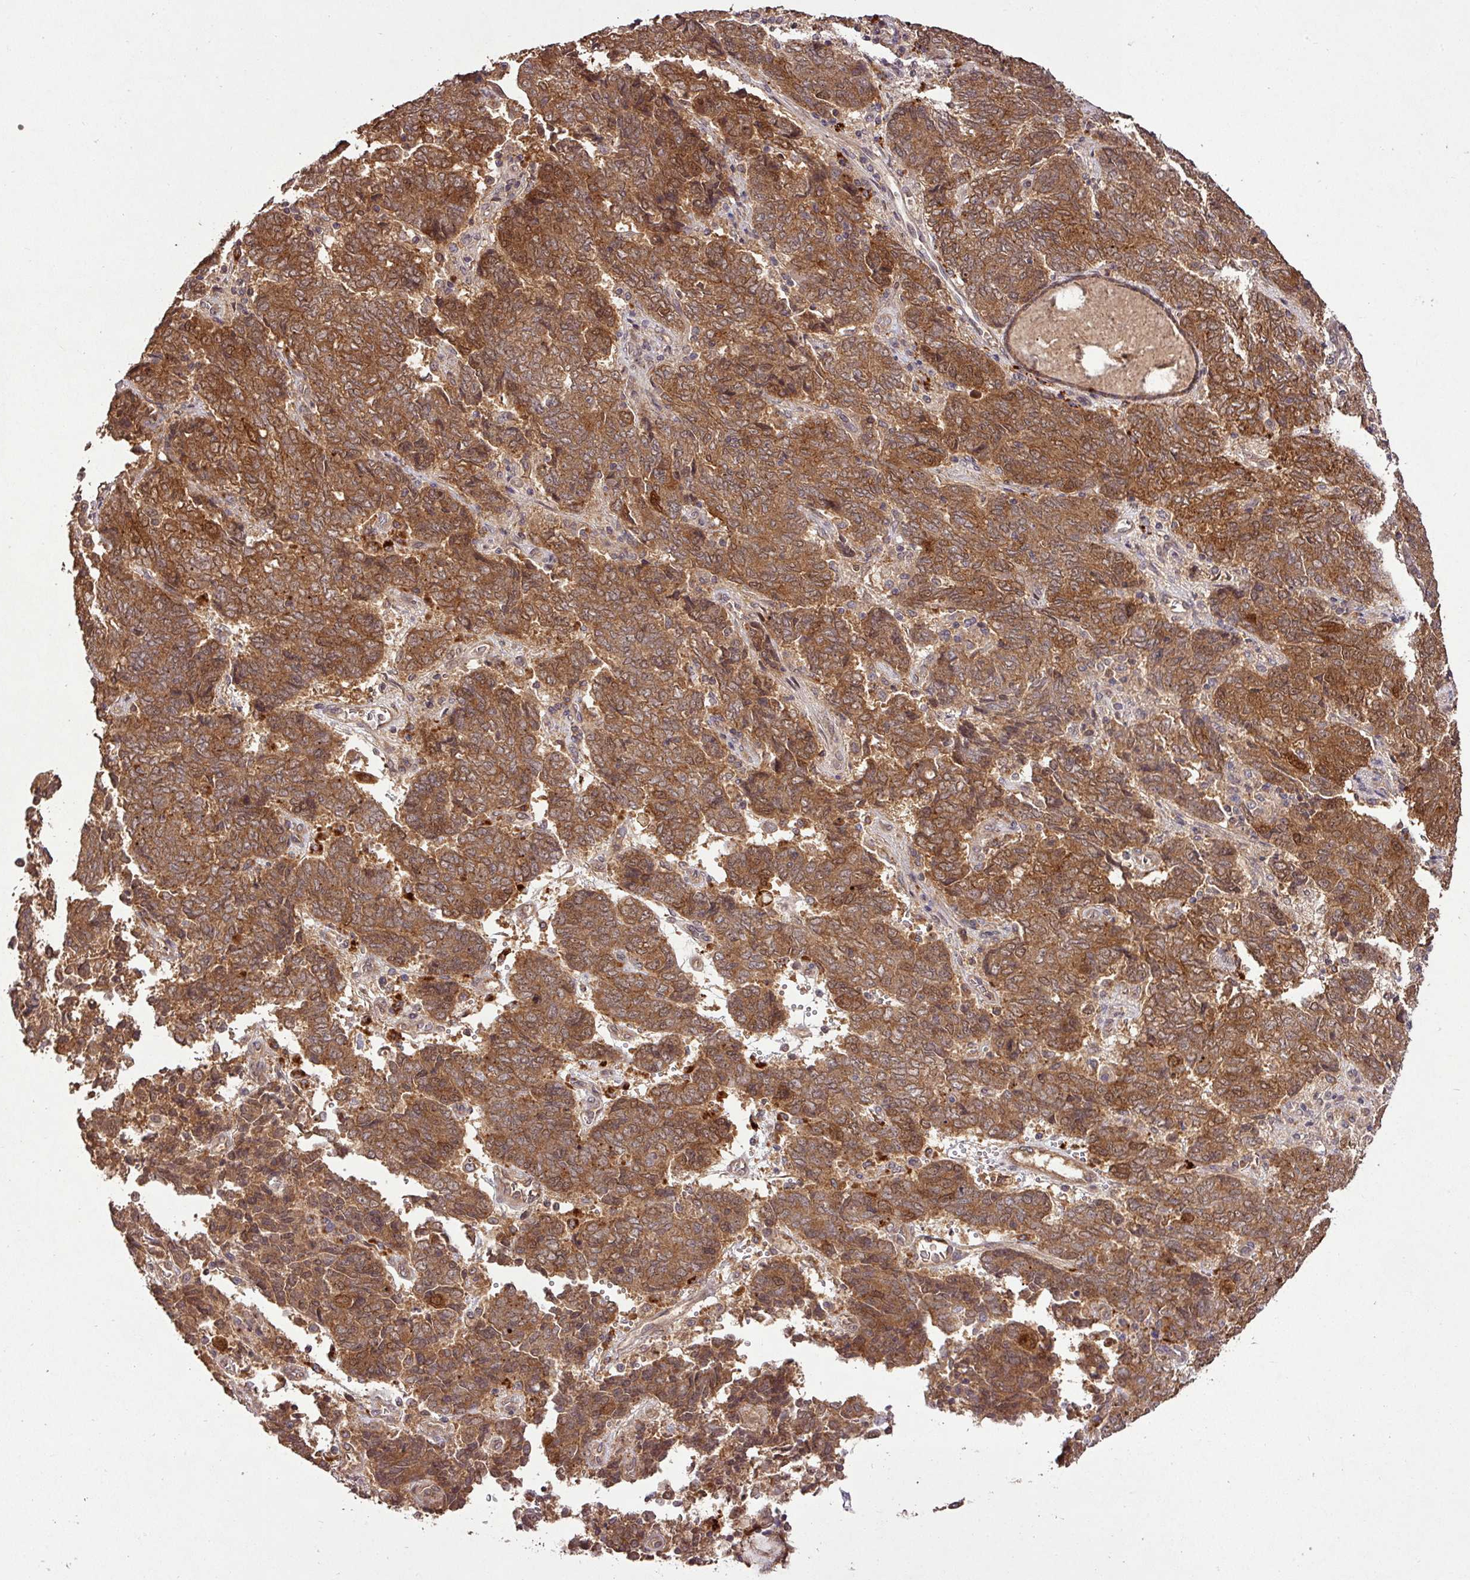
{"staining": {"intensity": "strong", "quantity": ">75%", "location": "cytoplasmic/membranous,nuclear"}, "tissue": "endometrial cancer", "cell_type": "Tumor cells", "image_type": "cancer", "snomed": [{"axis": "morphology", "description": "Adenocarcinoma, NOS"}, {"axis": "topography", "description": "Endometrium"}], "caption": "A histopathology image showing strong cytoplasmic/membranous and nuclear expression in about >75% of tumor cells in endometrial adenocarcinoma, as visualized by brown immunohistochemical staining.", "gene": "FAIM", "patient": {"sex": "female", "age": 80}}